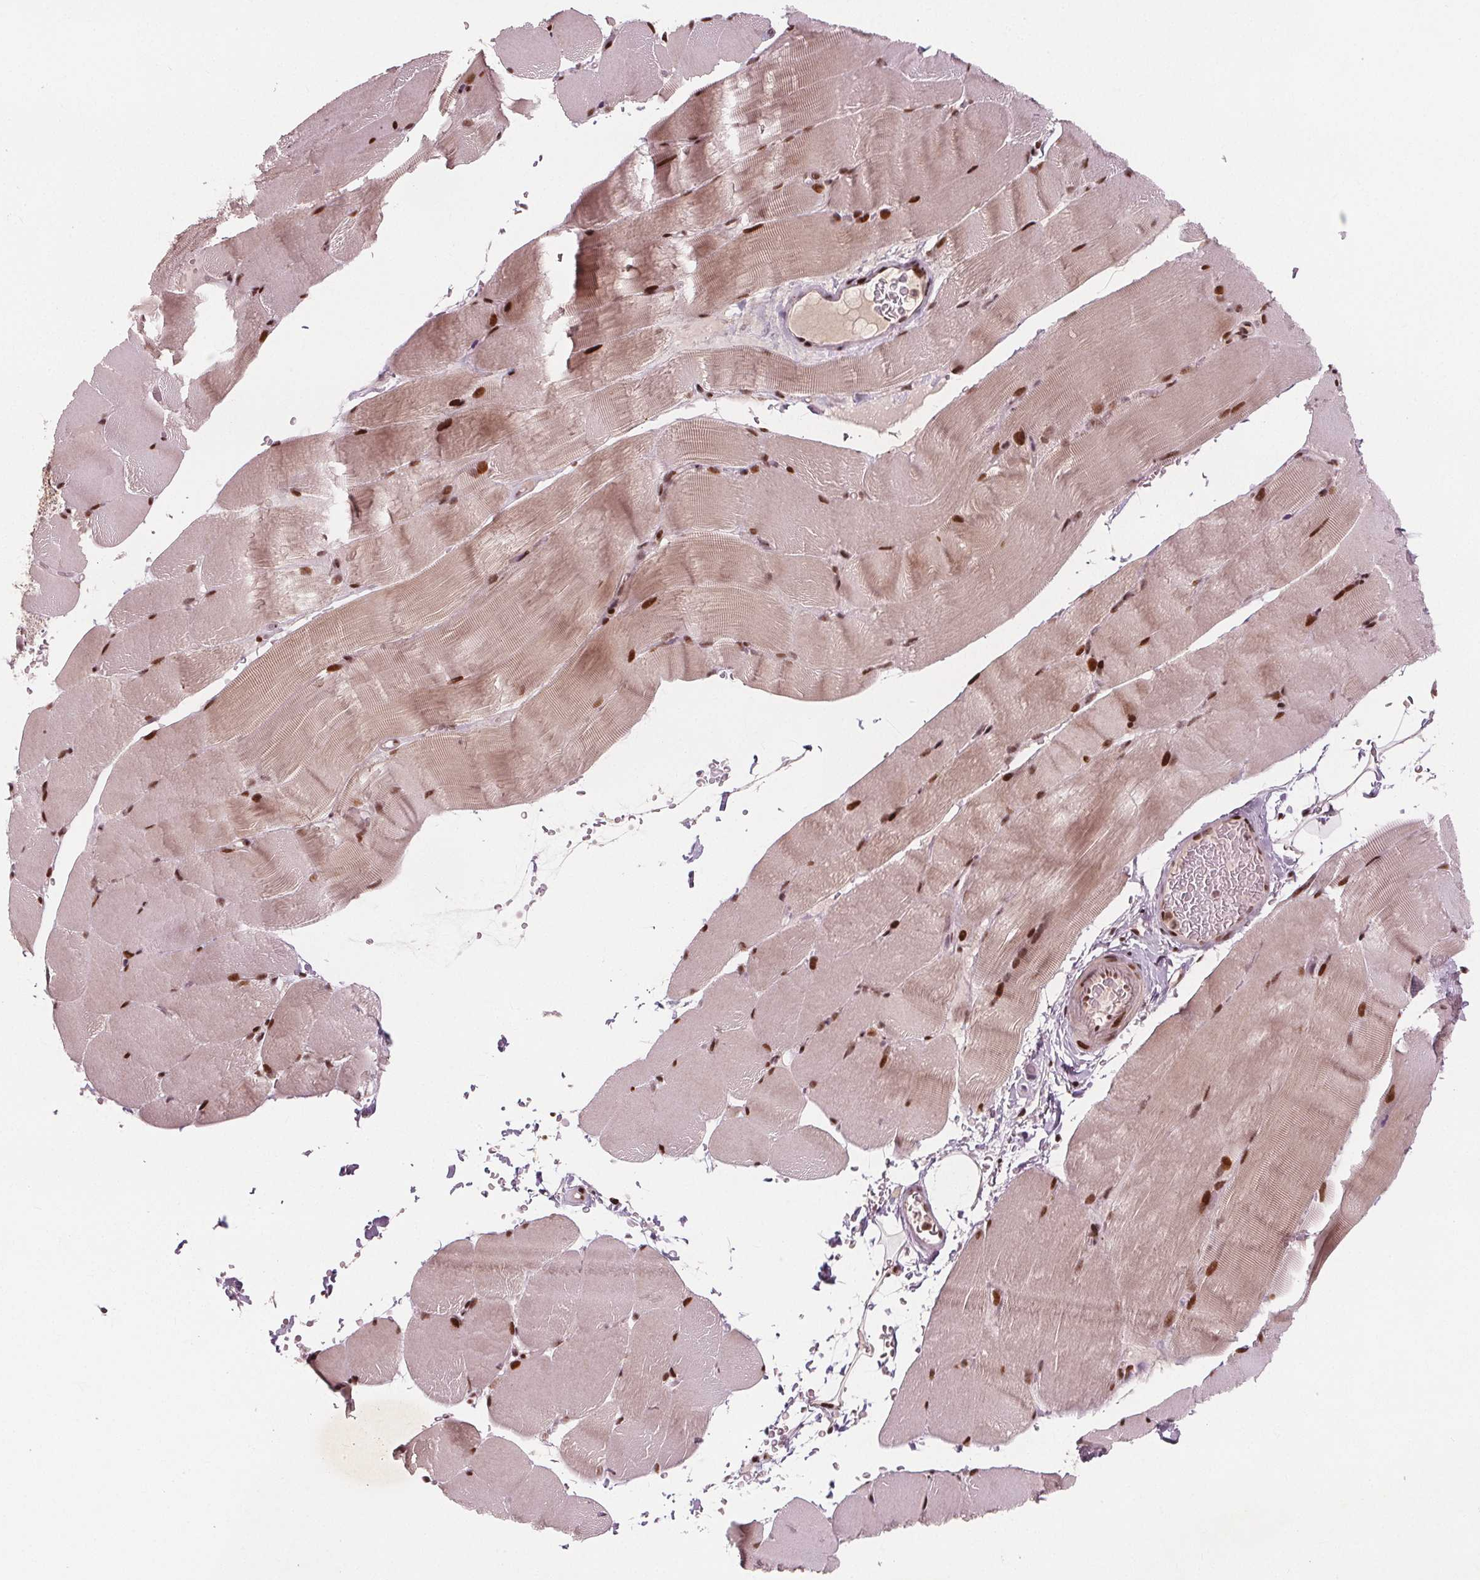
{"staining": {"intensity": "strong", "quantity": ">75%", "location": "nuclear"}, "tissue": "skeletal muscle", "cell_type": "Myocytes", "image_type": "normal", "snomed": [{"axis": "morphology", "description": "Normal tissue, NOS"}, {"axis": "topography", "description": "Skeletal muscle"}], "caption": "Human skeletal muscle stained for a protein (brown) demonstrates strong nuclear positive staining in approximately >75% of myocytes.", "gene": "SNRNP35", "patient": {"sex": "female", "age": 37}}